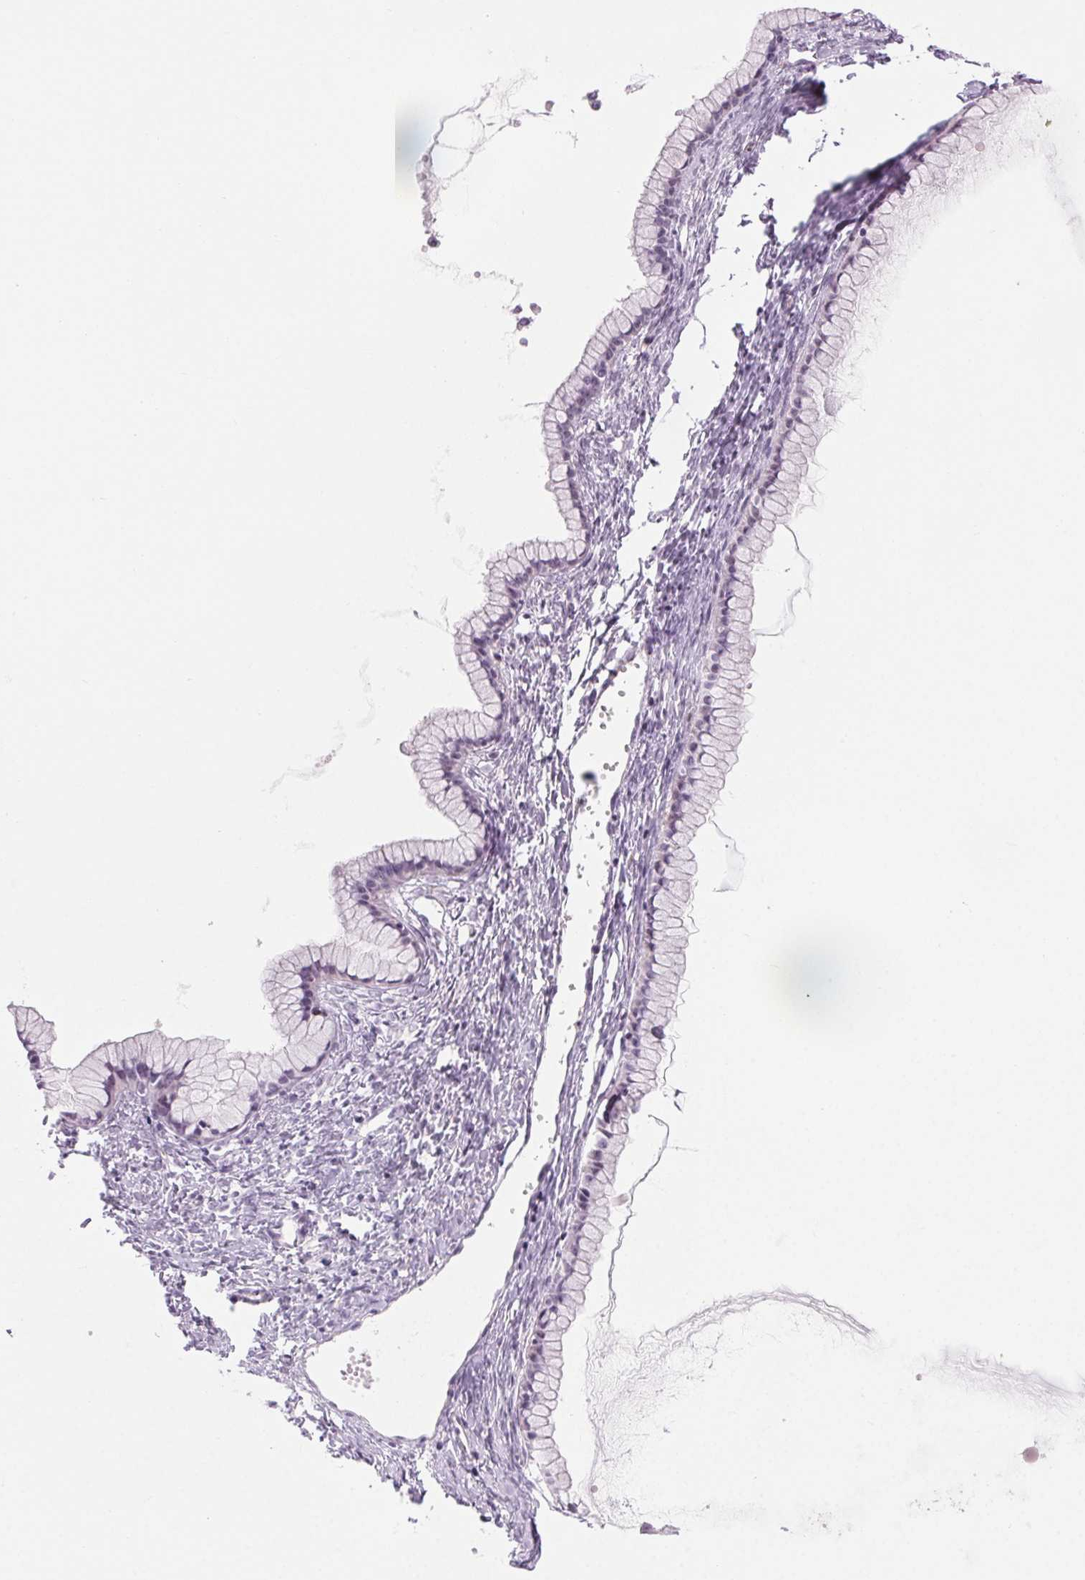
{"staining": {"intensity": "negative", "quantity": "none", "location": "none"}, "tissue": "ovarian cancer", "cell_type": "Tumor cells", "image_type": "cancer", "snomed": [{"axis": "morphology", "description": "Cystadenocarcinoma, mucinous, NOS"}, {"axis": "topography", "description": "Ovary"}], "caption": "Immunohistochemical staining of ovarian cancer demonstrates no significant expression in tumor cells. Brightfield microscopy of immunohistochemistry (IHC) stained with DAB (3,3'-diaminobenzidine) (brown) and hematoxylin (blue), captured at high magnification.", "gene": "SLC6A19", "patient": {"sex": "female", "age": 41}}